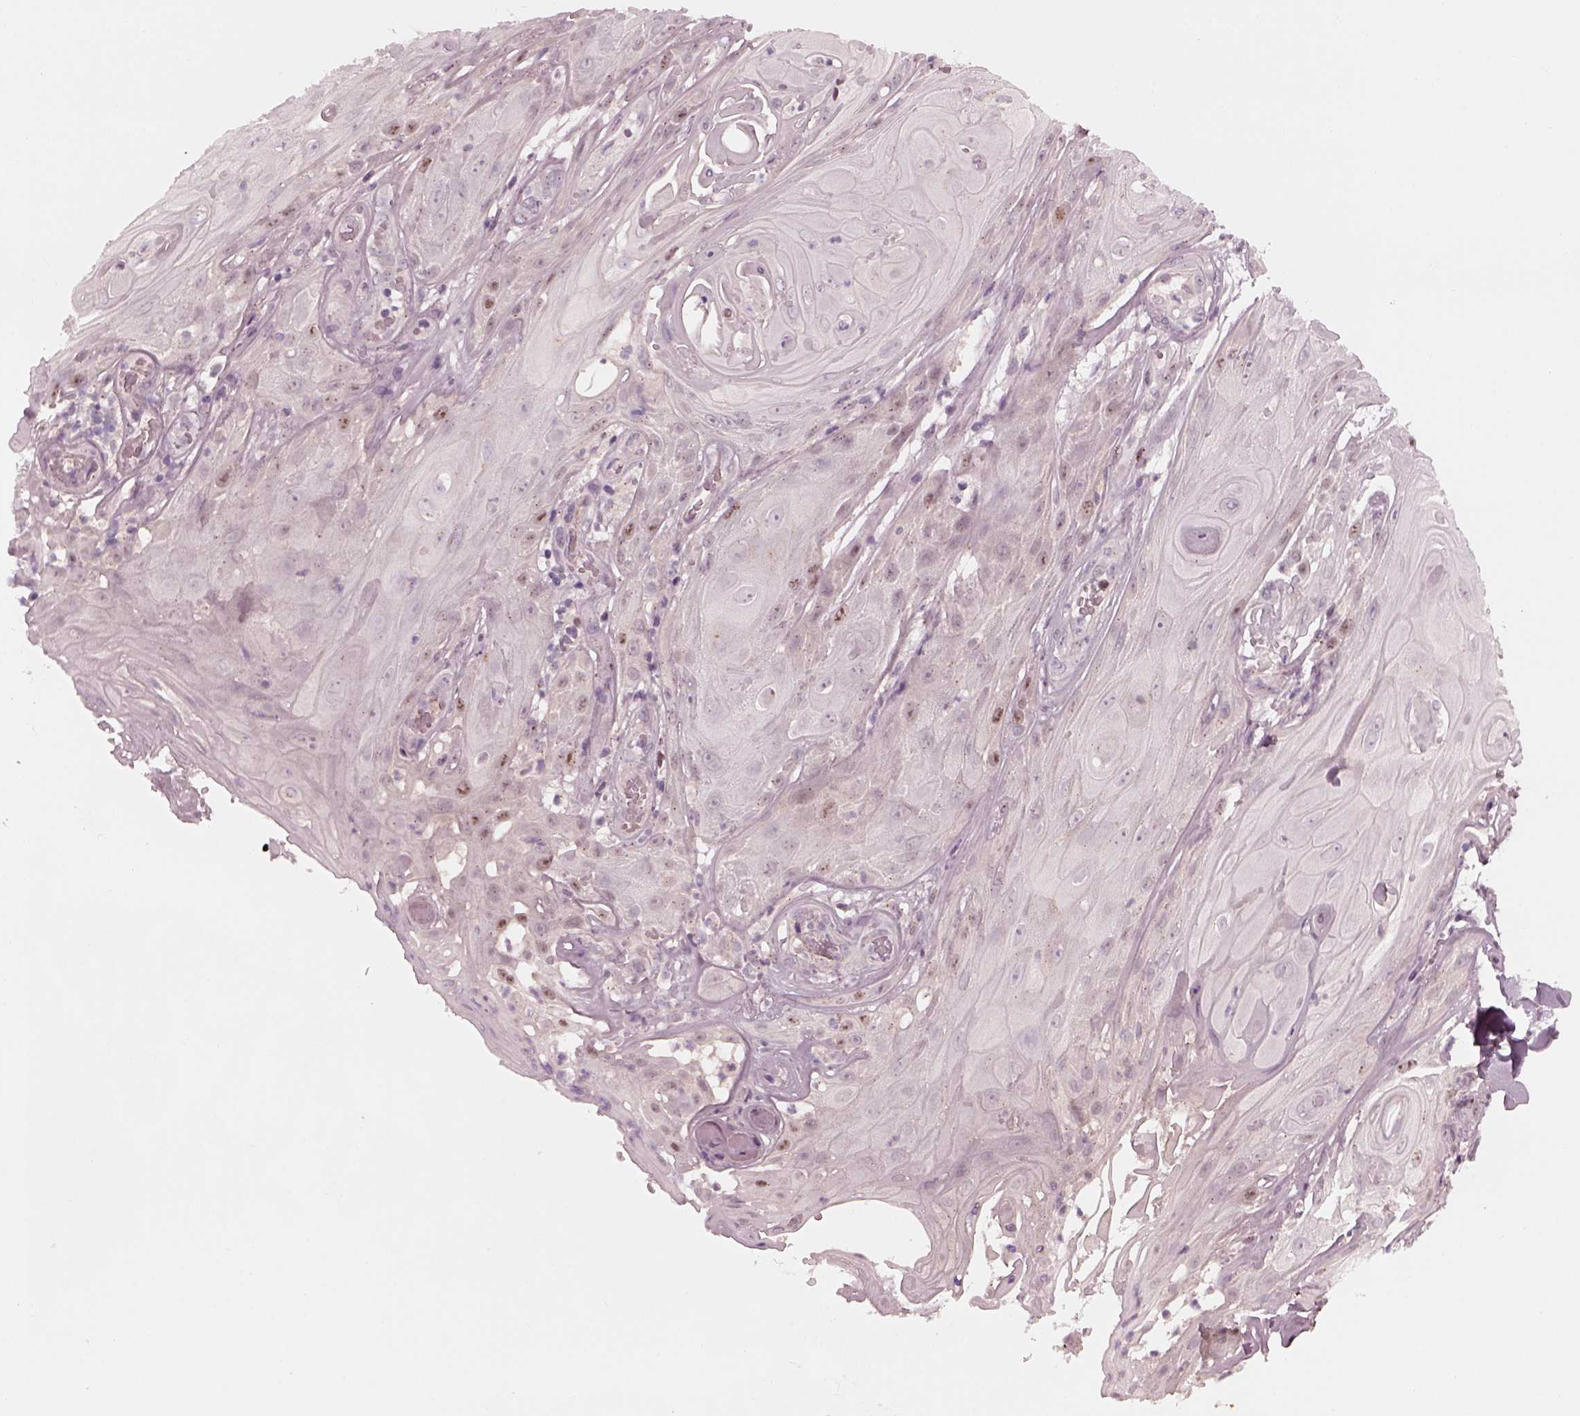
{"staining": {"intensity": "negative", "quantity": "none", "location": "none"}, "tissue": "skin cancer", "cell_type": "Tumor cells", "image_type": "cancer", "snomed": [{"axis": "morphology", "description": "Squamous cell carcinoma, NOS"}, {"axis": "topography", "description": "Skin"}], "caption": "IHC of human skin cancer demonstrates no positivity in tumor cells.", "gene": "SAXO1", "patient": {"sex": "male", "age": 62}}